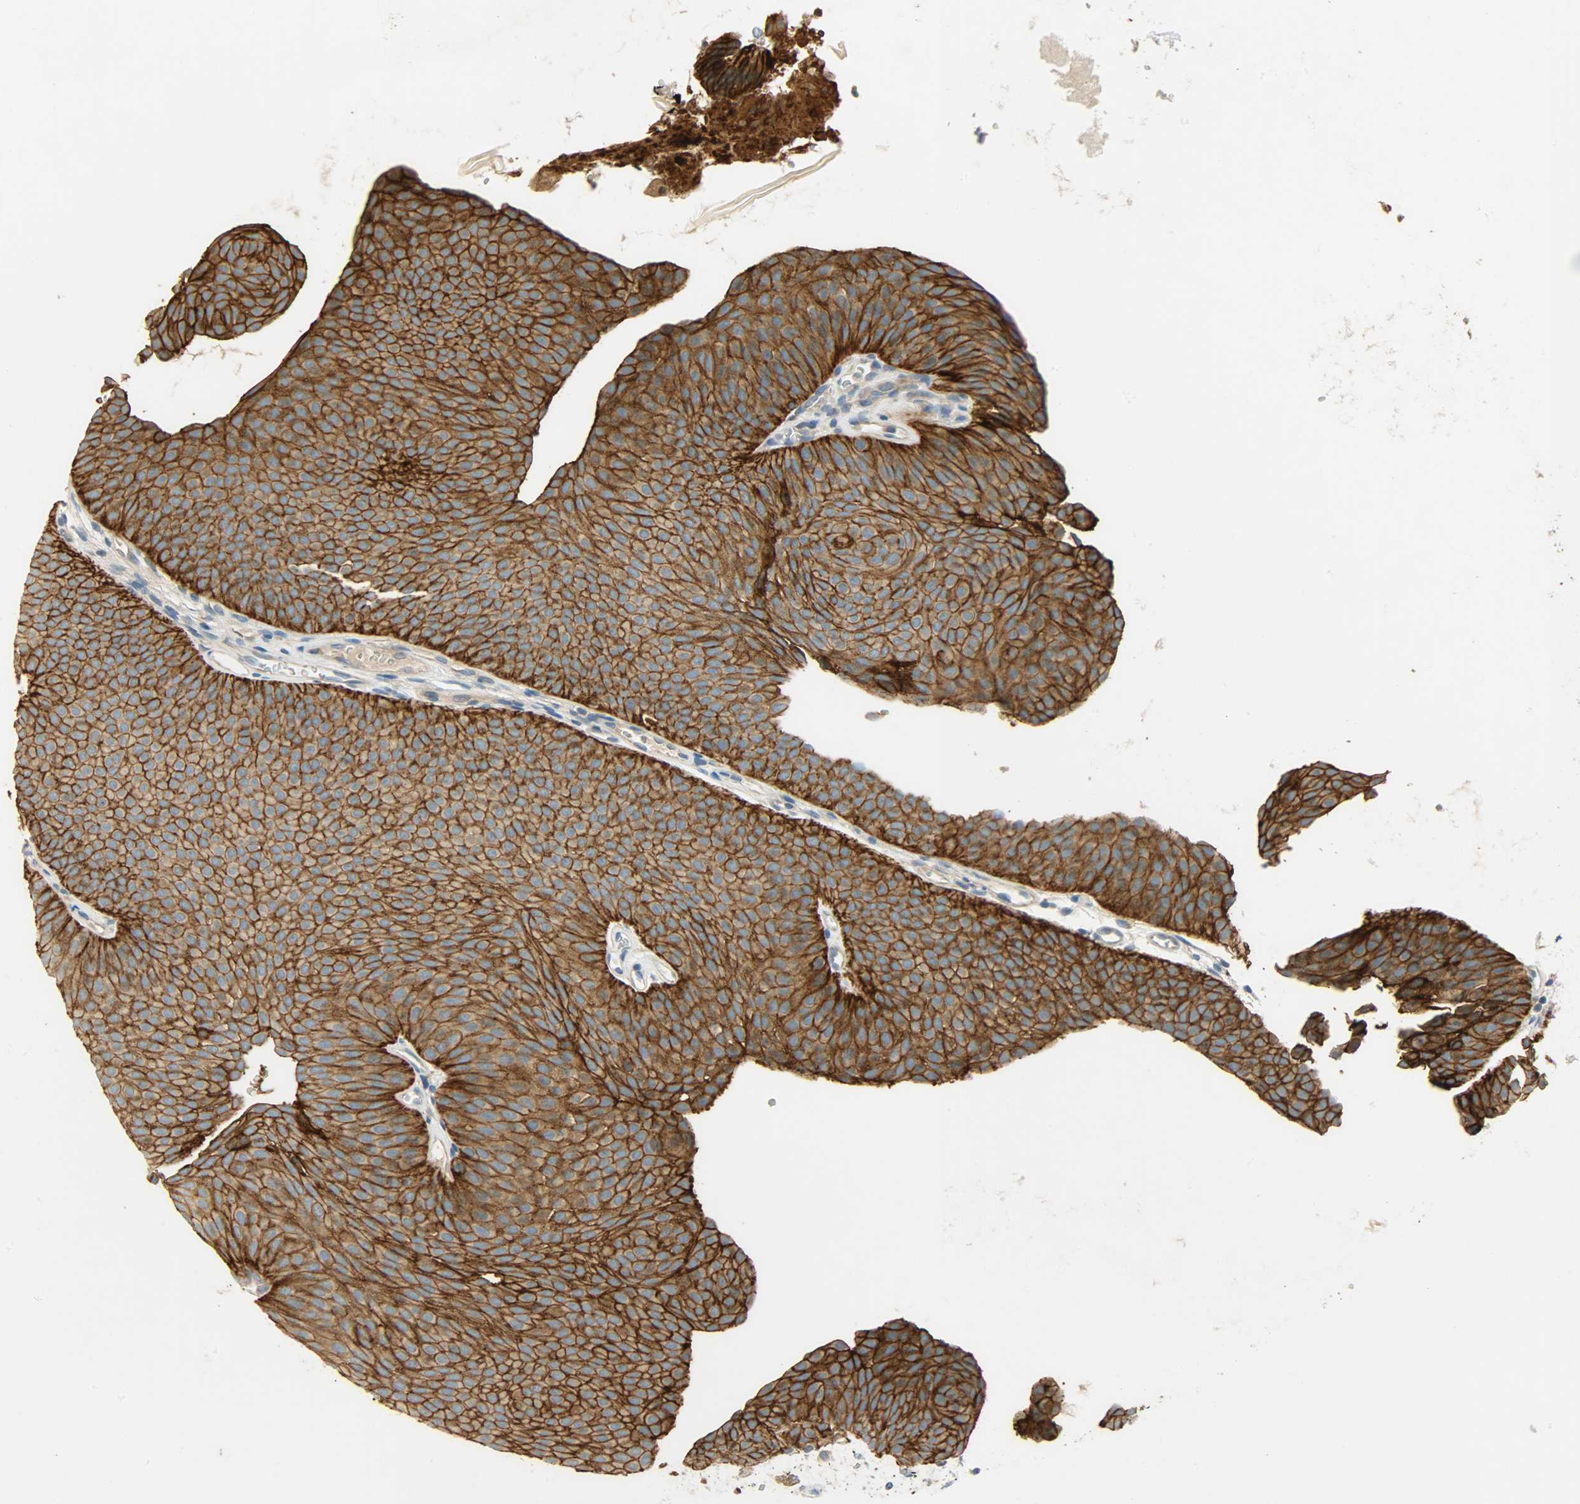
{"staining": {"intensity": "strong", "quantity": ">75%", "location": "cytoplasmic/membranous"}, "tissue": "urothelial cancer", "cell_type": "Tumor cells", "image_type": "cancer", "snomed": [{"axis": "morphology", "description": "Urothelial carcinoma, Low grade"}, {"axis": "topography", "description": "Urinary bladder"}], "caption": "Low-grade urothelial carcinoma was stained to show a protein in brown. There is high levels of strong cytoplasmic/membranous positivity in about >75% of tumor cells.", "gene": "DSG2", "patient": {"sex": "female", "age": 60}}